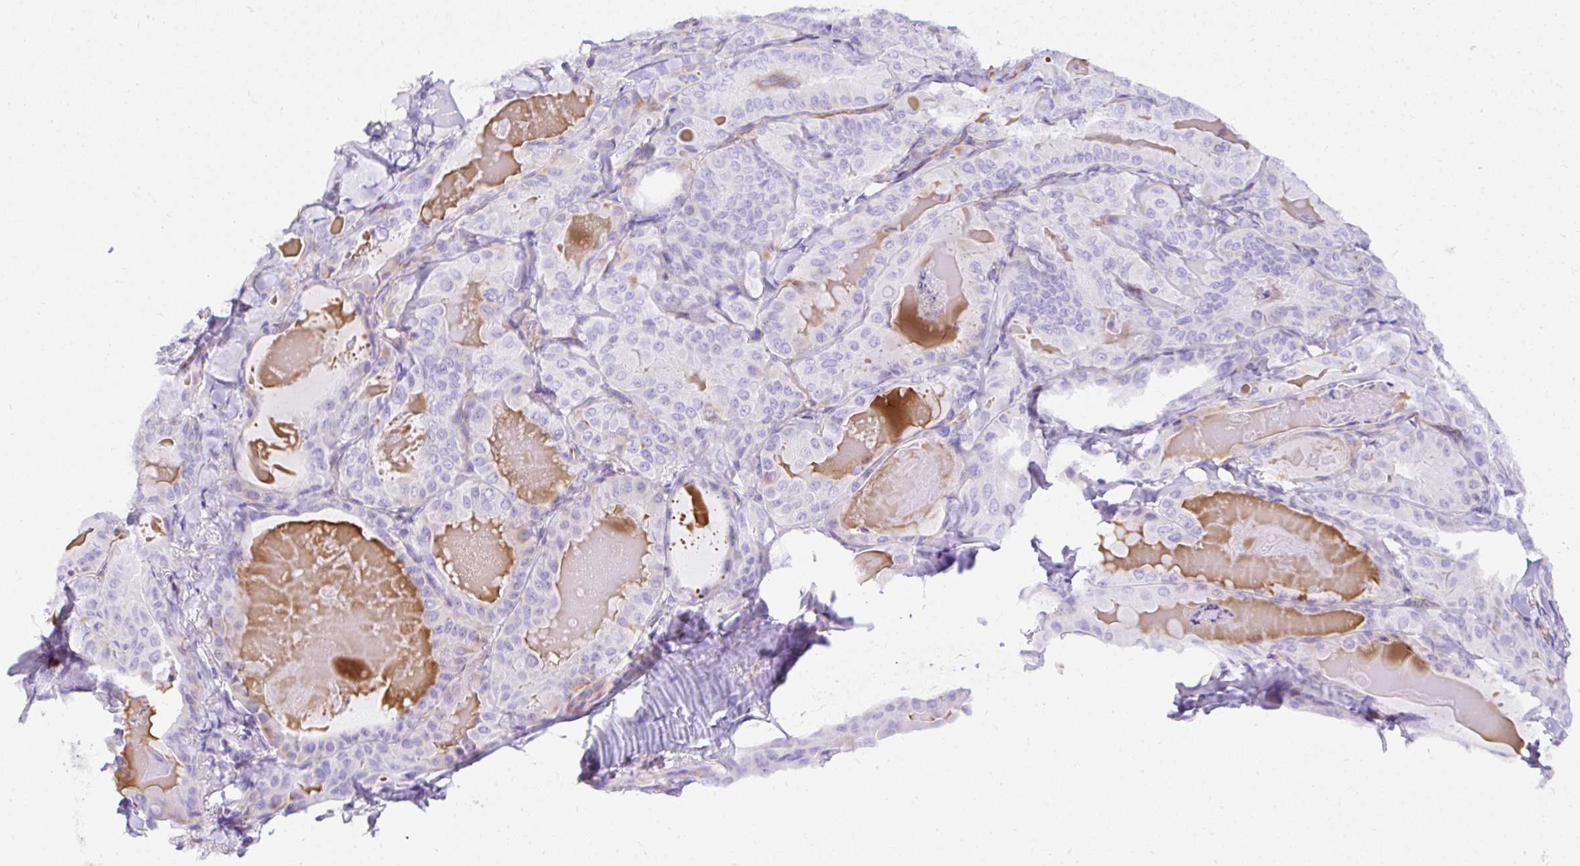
{"staining": {"intensity": "negative", "quantity": "none", "location": "none"}, "tissue": "thyroid cancer", "cell_type": "Tumor cells", "image_type": "cancer", "snomed": [{"axis": "morphology", "description": "Papillary adenocarcinoma, NOS"}, {"axis": "topography", "description": "Thyroid gland"}], "caption": "Thyroid papillary adenocarcinoma stained for a protein using IHC exhibits no expression tumor cells.", "gene": "DEPDC5", "patient": {"sex": "female", "age": 68}}